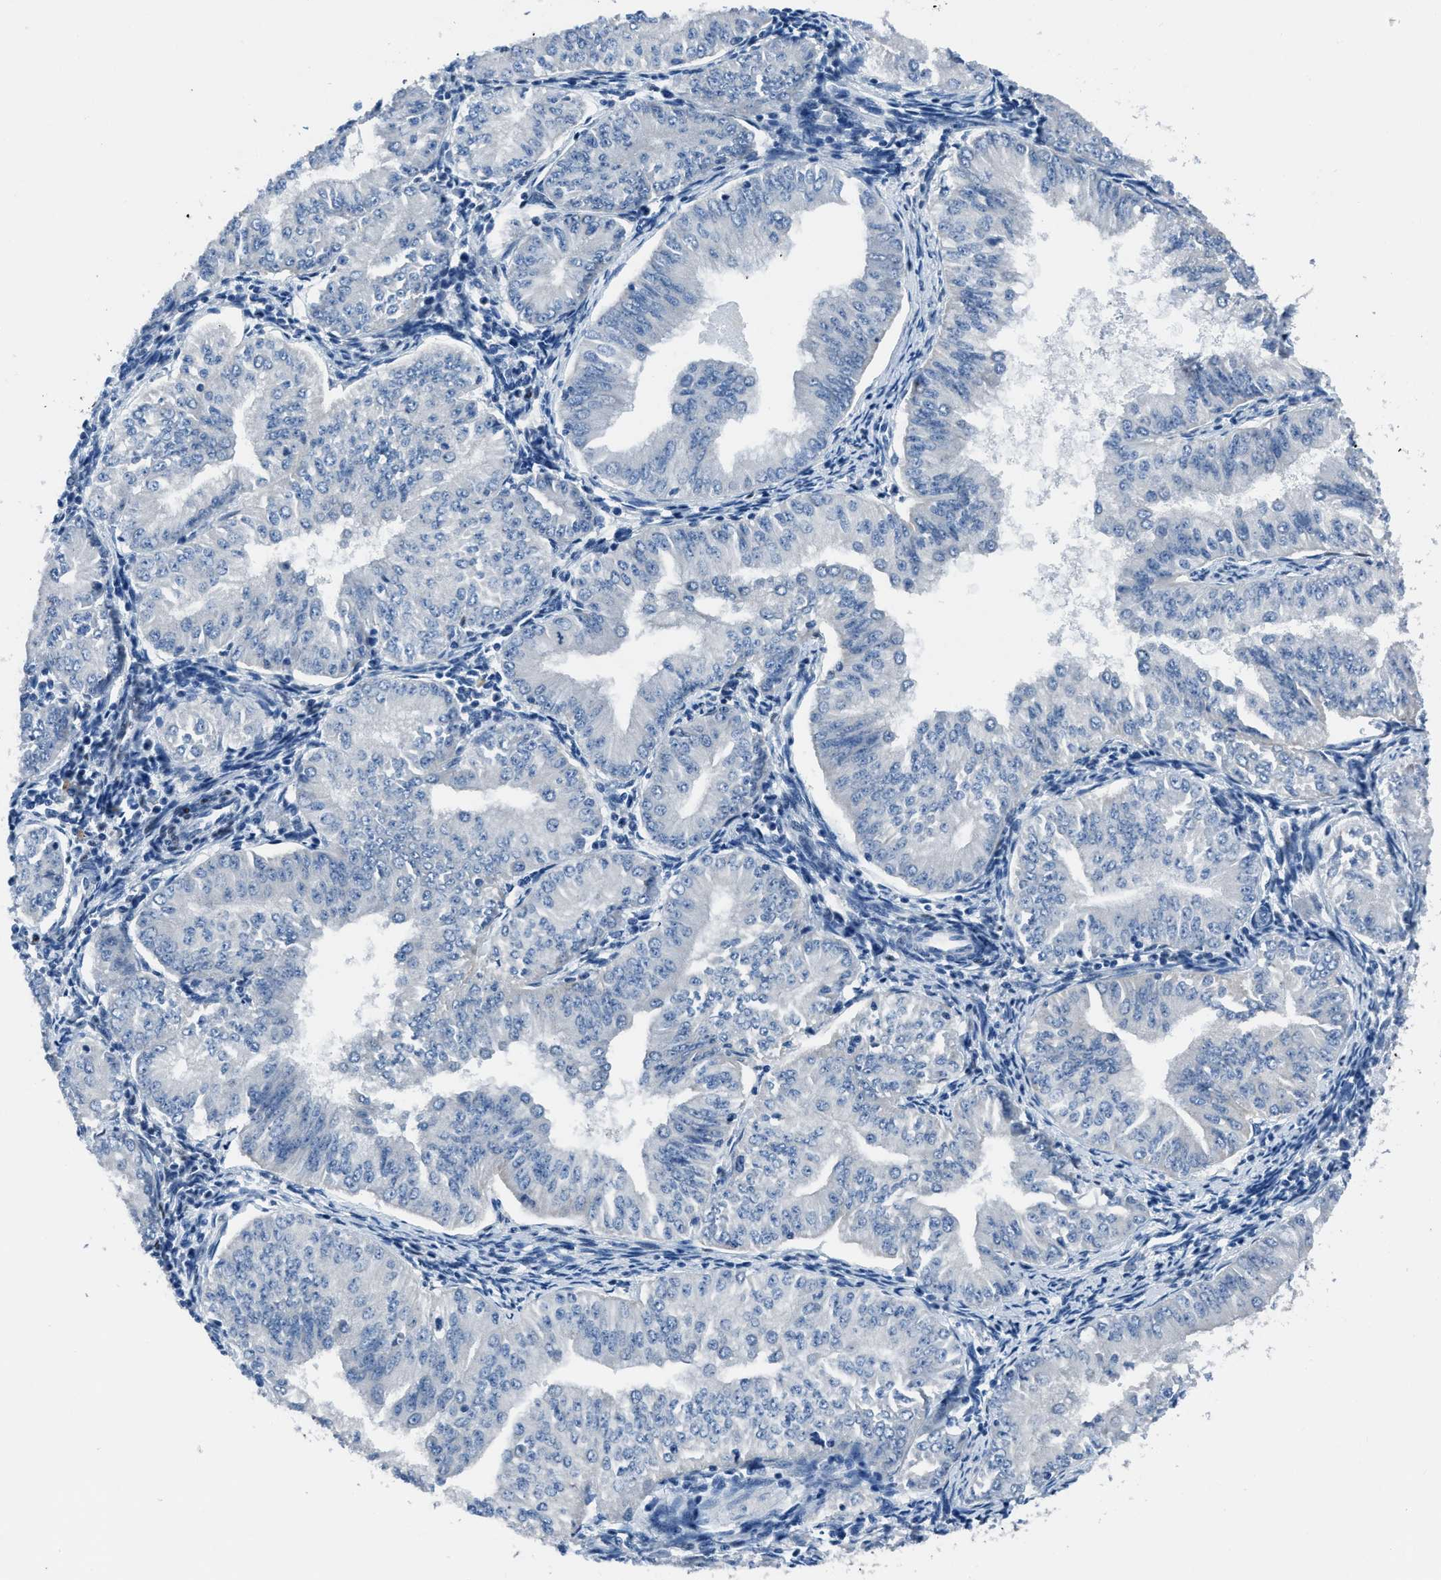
{"staining": {"intensity": "negative", "quantity": "none", "location": "none"}, "tissue": "endometrial cancer", "cell_type": "Tumor cells", "image_type": "cancer", "snomed": [{"axis": "morphology", "description": "Normal tissue, NOS"}, {"axis": "morphology", "description": "Adenocarcinoma, NOS"}, {"axis": "topography", "description": "Endometrium"}], "caption": "This is an immunohistochemistry image of human adenocarcinoma (endometrial). There is no positivity in tumor cells.", "gene": "EGR1", "patient": {"sex": "female", "age": 53}}